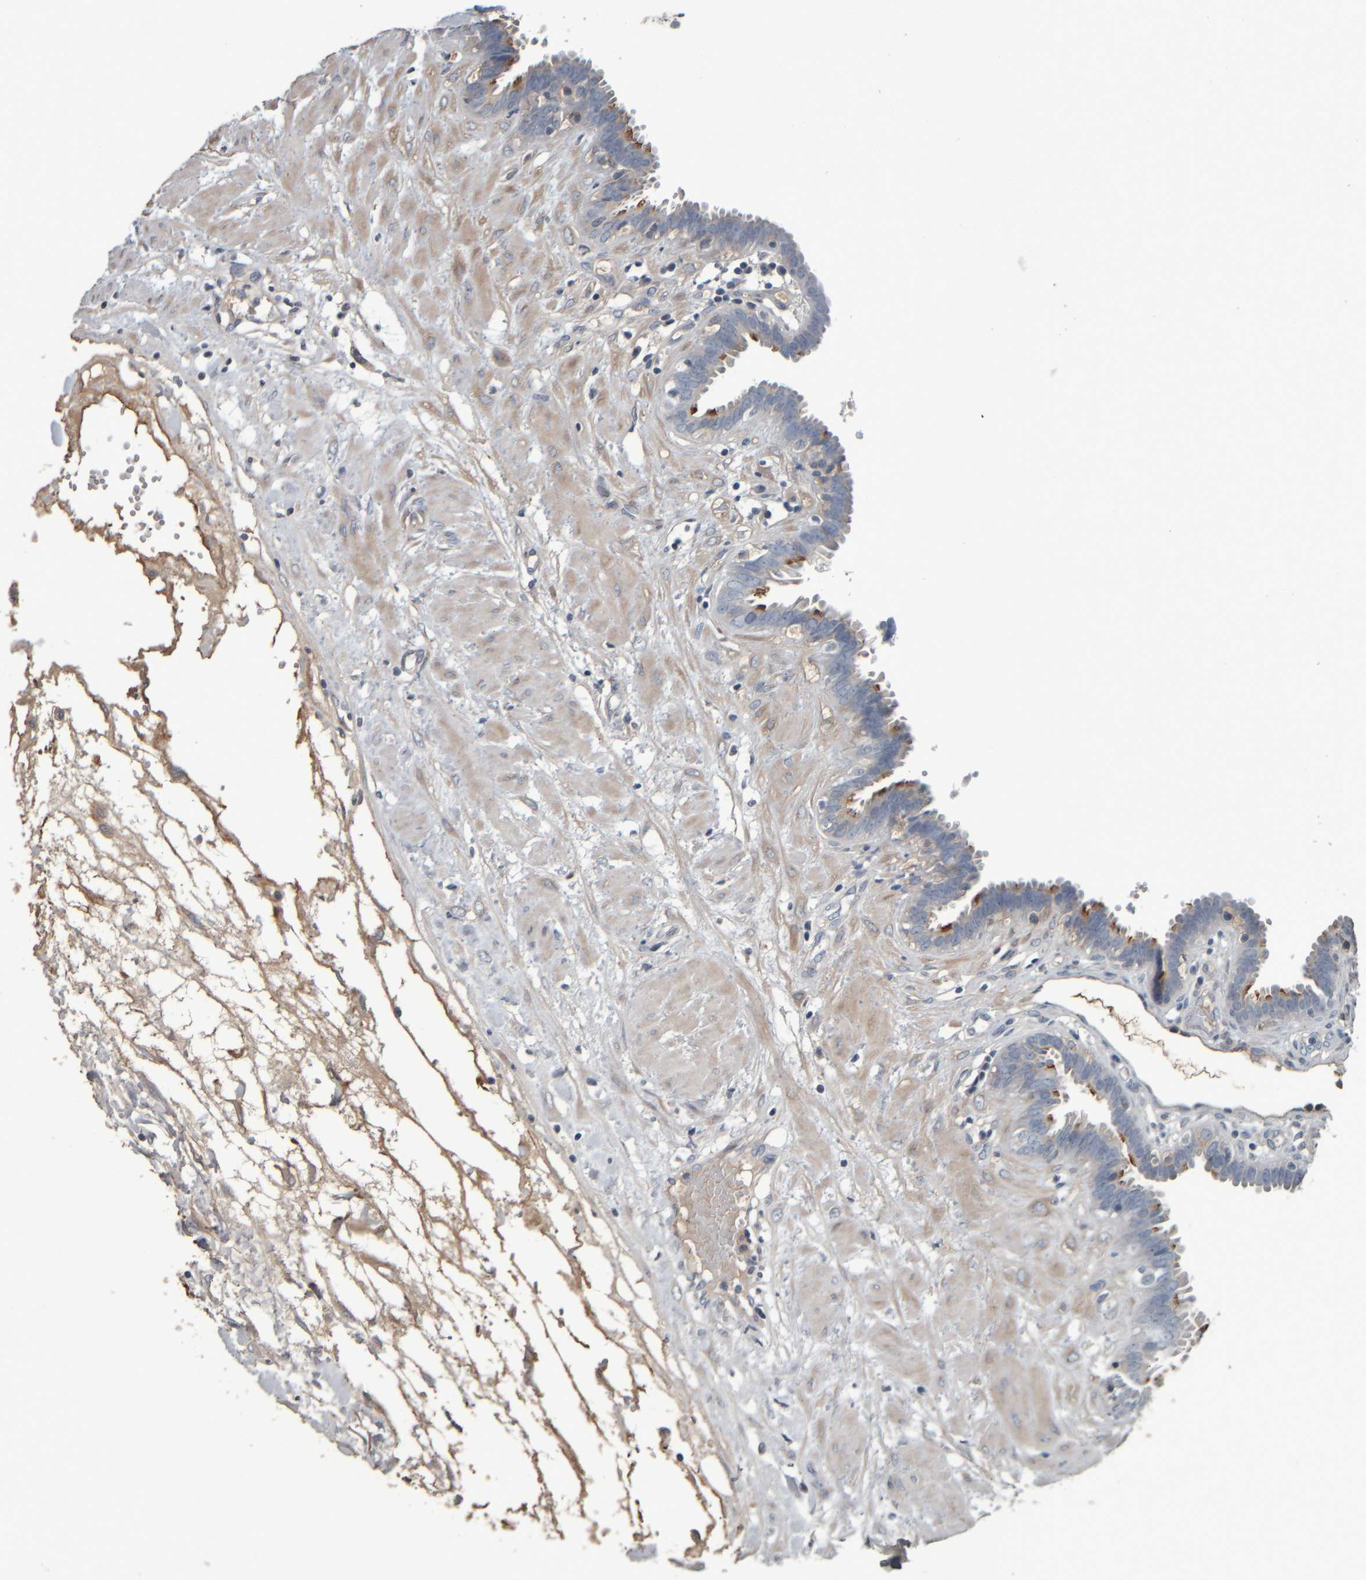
{"staining": {"intensity": "moderate", "quantity": "<25%", "location": "cytoplasmic/membranous"}, "tissue": "fallopian tube", "cell_type": "Glandular cells", "image_type": "normal", "snomed": [{"axis": "morphology", "description": "Normal tissue, NOS"}, {"axis": "topography", "description": "Fallopian tube"}, {"axis": "topography", "description": "Placenta"}], "caption": "Brown immunohistochemical staining in unremarkable human fallopian tube exhibits moderate cytoplasmic/membranous staining in about <25% of glandular cells. The staining was performed using DAB, with brown indicating positive protein expression. Nuclei are stained blue with hematoxylin.", "gene": "CAVIN4", "patient": {"sex": "female", "age": 32}}